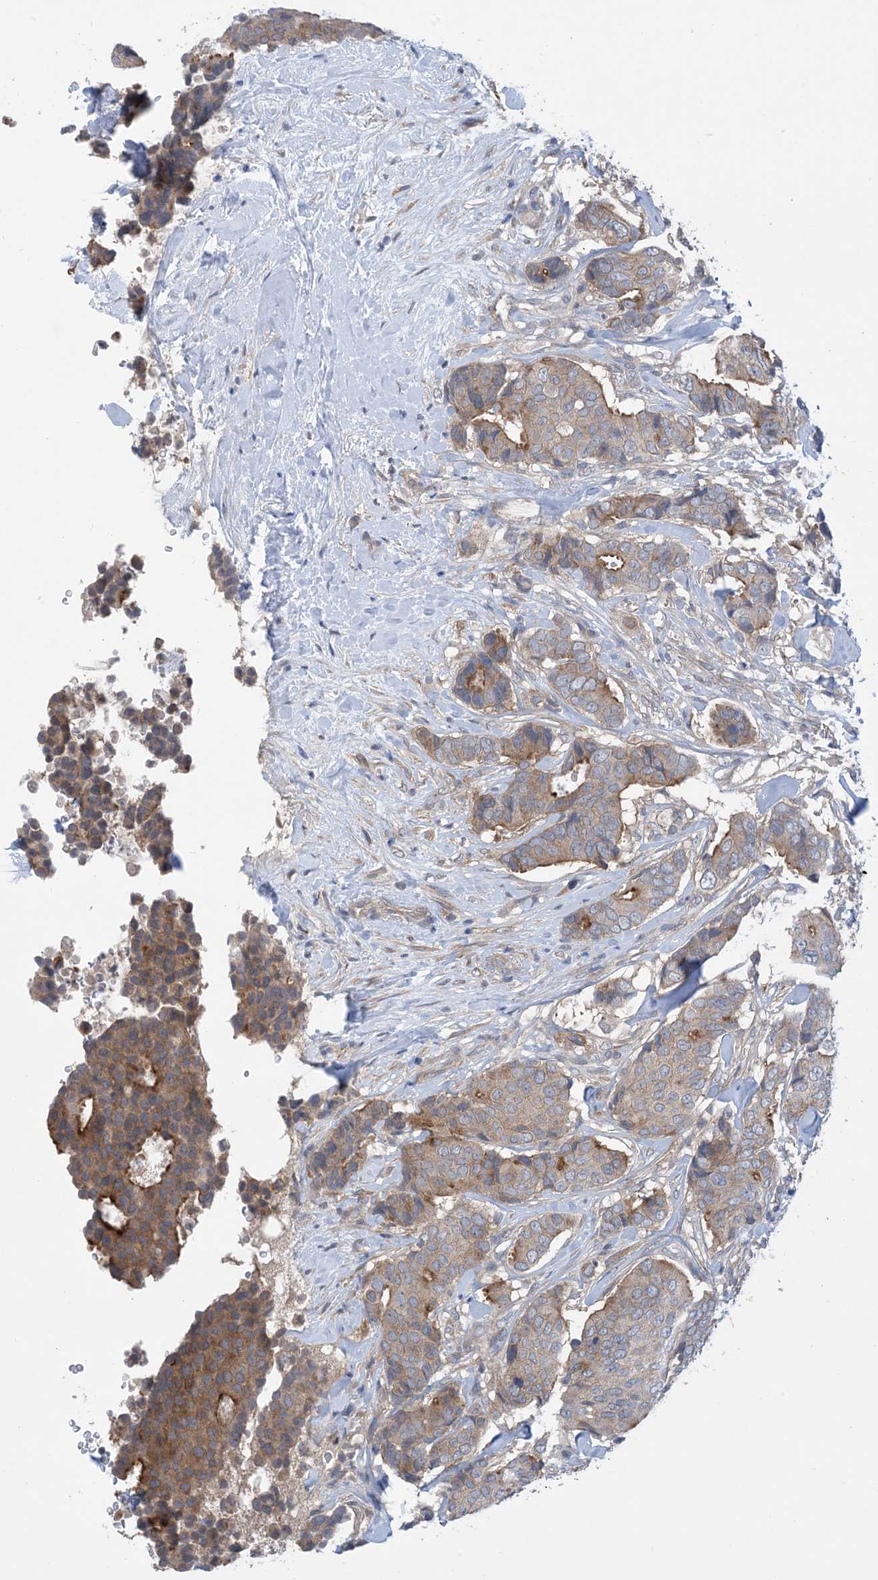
{"staining": {"intensity": "moderate", "quantity": "25%-75%", "location": "cytoplasmic/membranous"}, "tissue": "breast cancer", "cell_type": "Tumor cells", "image_type": "cancer", "snomed": [{"axis": "morphology", "description": "Duct carcinoma"}, {"axis": "topography", "description": "Breast"}], "caption": "This is an image of IHC staining of breast intraductal carcinoma, which shows moderate expression in the cytoplasmic/membranous of tumor cells.", "gene": "EHBP1", "patient": {"sex": "female", "age": 75}}